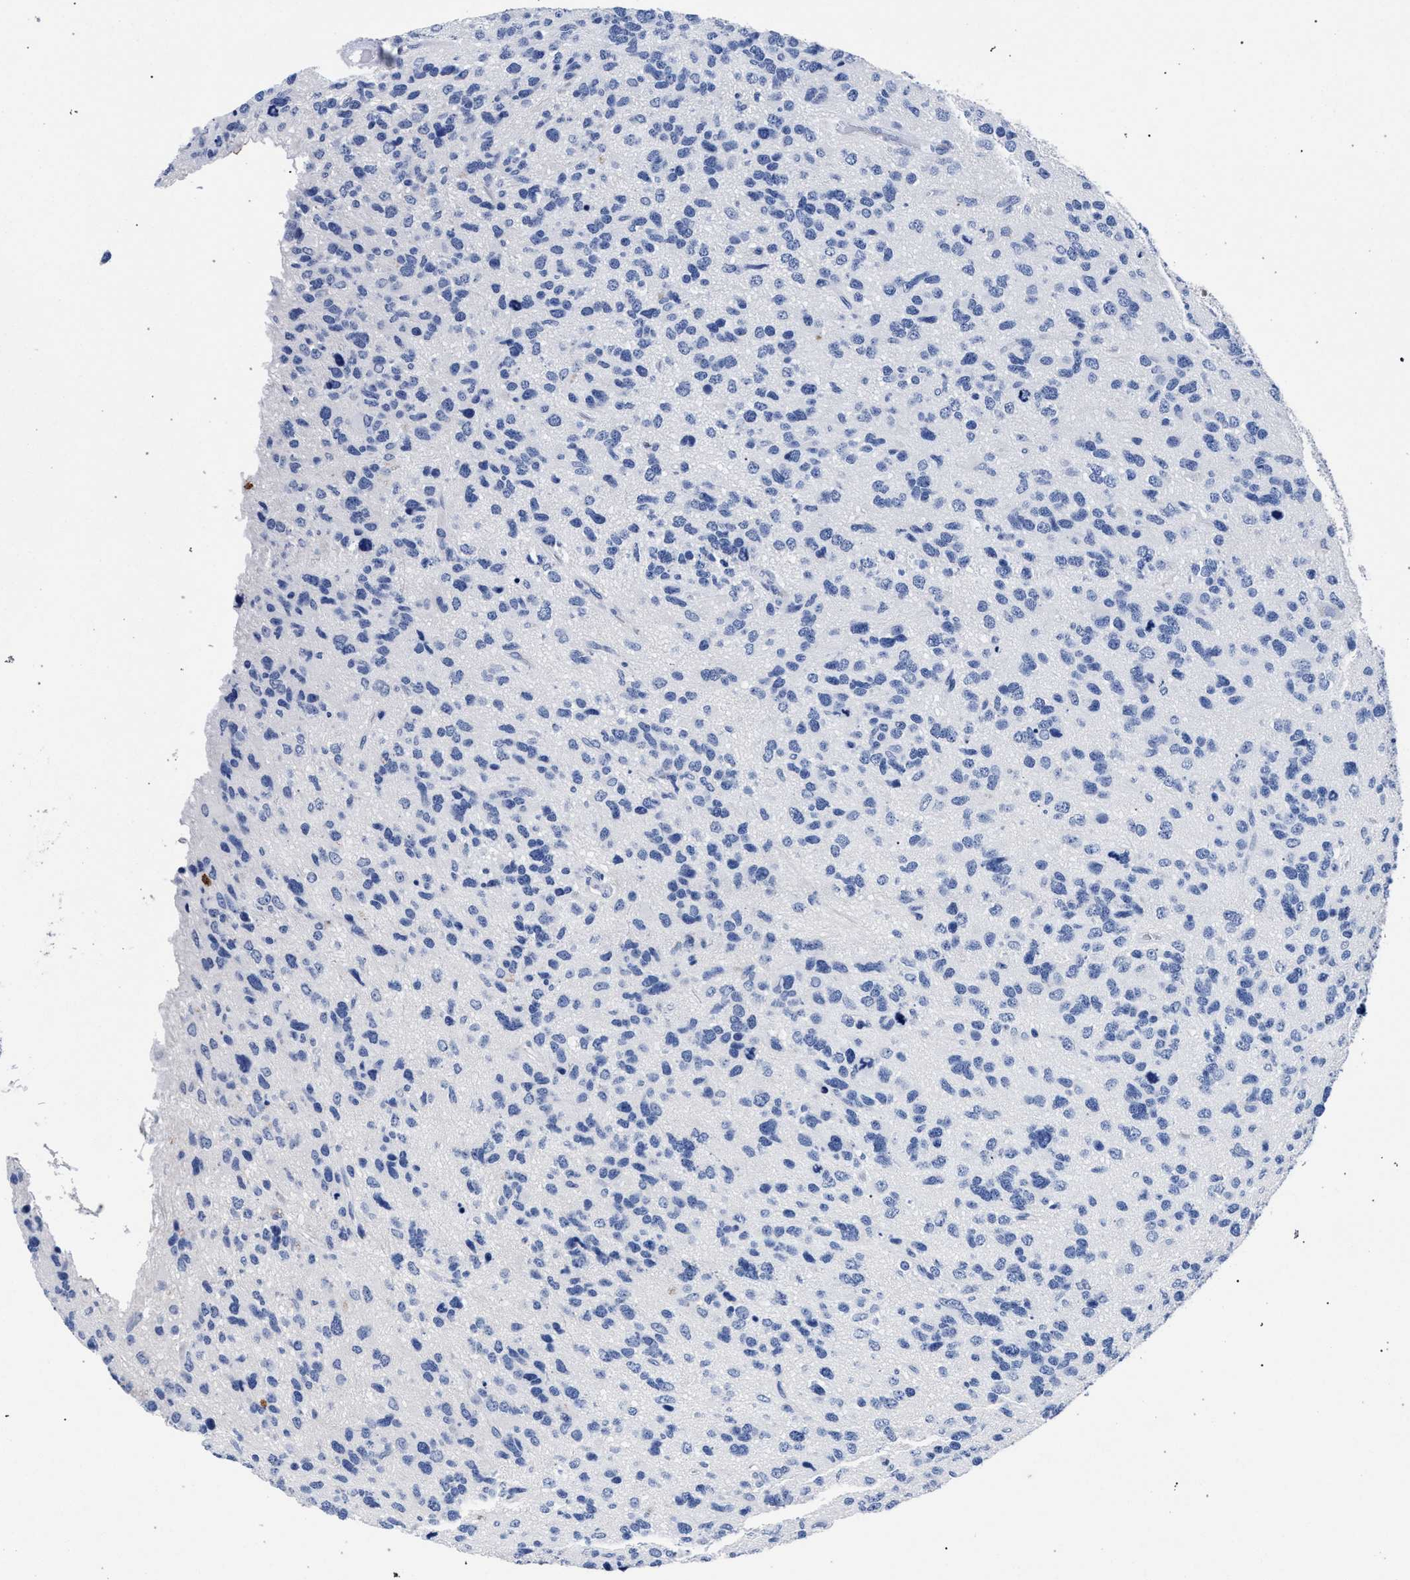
{"staining": {"intensity": "negative", "quantity": "none", "location": "none"}, "tissue": "glioma", "cell_type": "Tumor cells", "image_type": "cancer", "snomed": [{"axis": "morphology", "description": "Glioma, malignant, High grade"}, {"axis": "topography", "description": "Brain"}], "caption": "Glioma stained for a protein using immunohistochemistry demonstrates no staining tumor cells.", "gene": "KLRK1", "patient": {"sex": "female", "age": 58}}